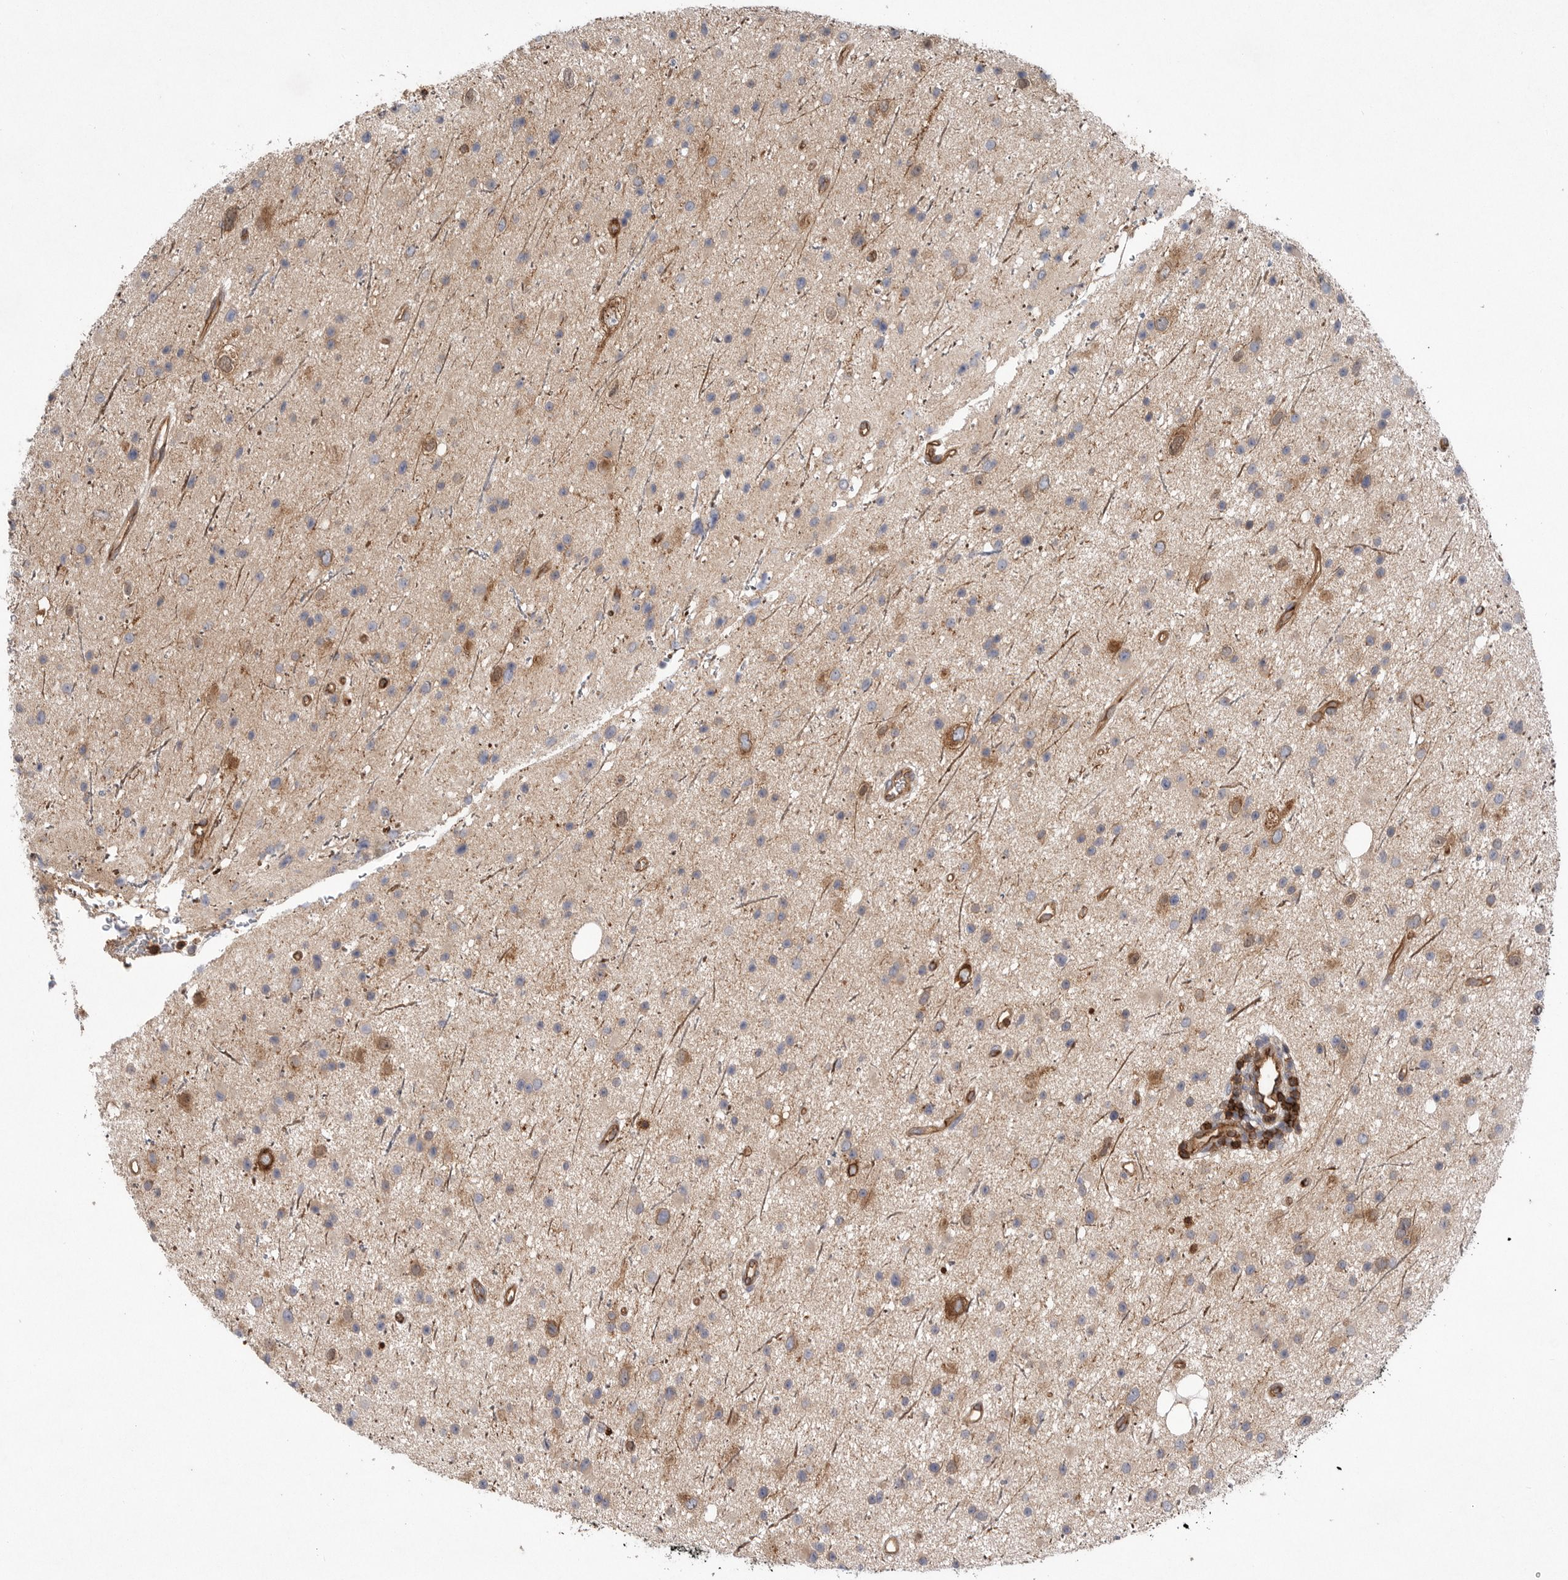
{"staining": {"intensity": "weak", "quantity": "25%-75%", "location": "cytoplasmic/membranous"}, "tissue": "glioma", "cell_type": "Tumor cells", "image_type": "cancer", "snomed": [{"axis": "morphology", "description": "Glioma, malignant, Low grade"}, {"axis": "topography", "description": "Cerebral cortex"}], "caption": "The histopathology image displays a brown stain indicating the presence of a protein in the cytoplasmic/membranous of tumor cells in glioma.", "gene": "PRKCH", "patient": {"sex": "female", "age": 39}}